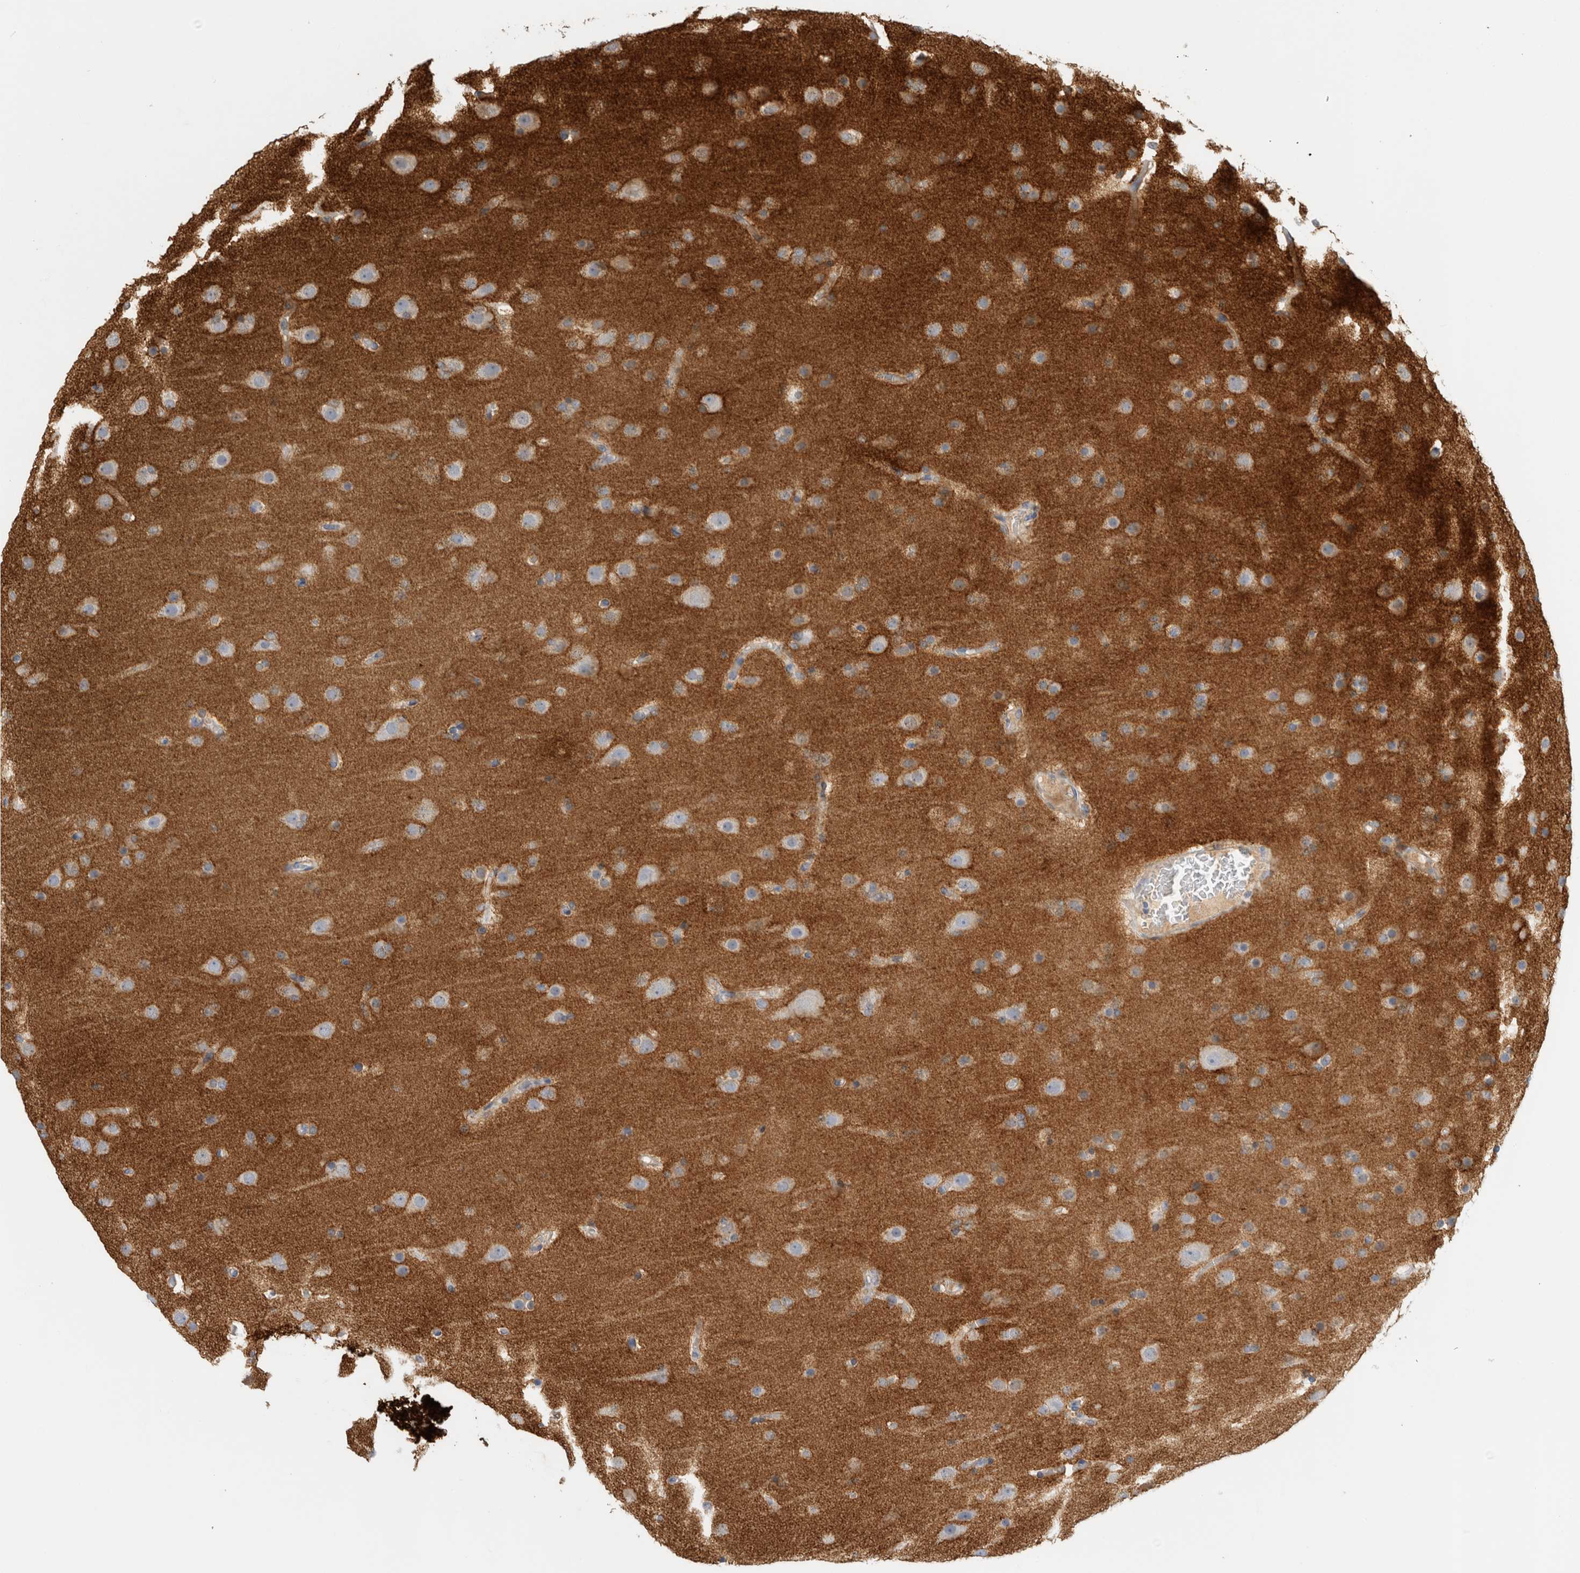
{"staining": {"intensity": "weak", "quantity": "<25%", "location": "cytoplasmic/membranous"}, "tissue": "glioma", "cell_type": "Tumor cells", "image_type": "cancer", "snomed": [{"axis": "morphology", "description": "Glioma, malignant, High grade"}, {"axis": "topography", "description": "Cerebral cortex"}], "caption": "The IHC photomicrograph has no significant staining in tumor cells of malignant glioma (high-grade) tissue. (Stains: DAB immunohistochemistry (IHC) with hematoxylin counter stain, Microscopy: brightfield microscopy at high magnification).", "gene": "BCAN", "patient": {"sex": "female", "age": 36}}